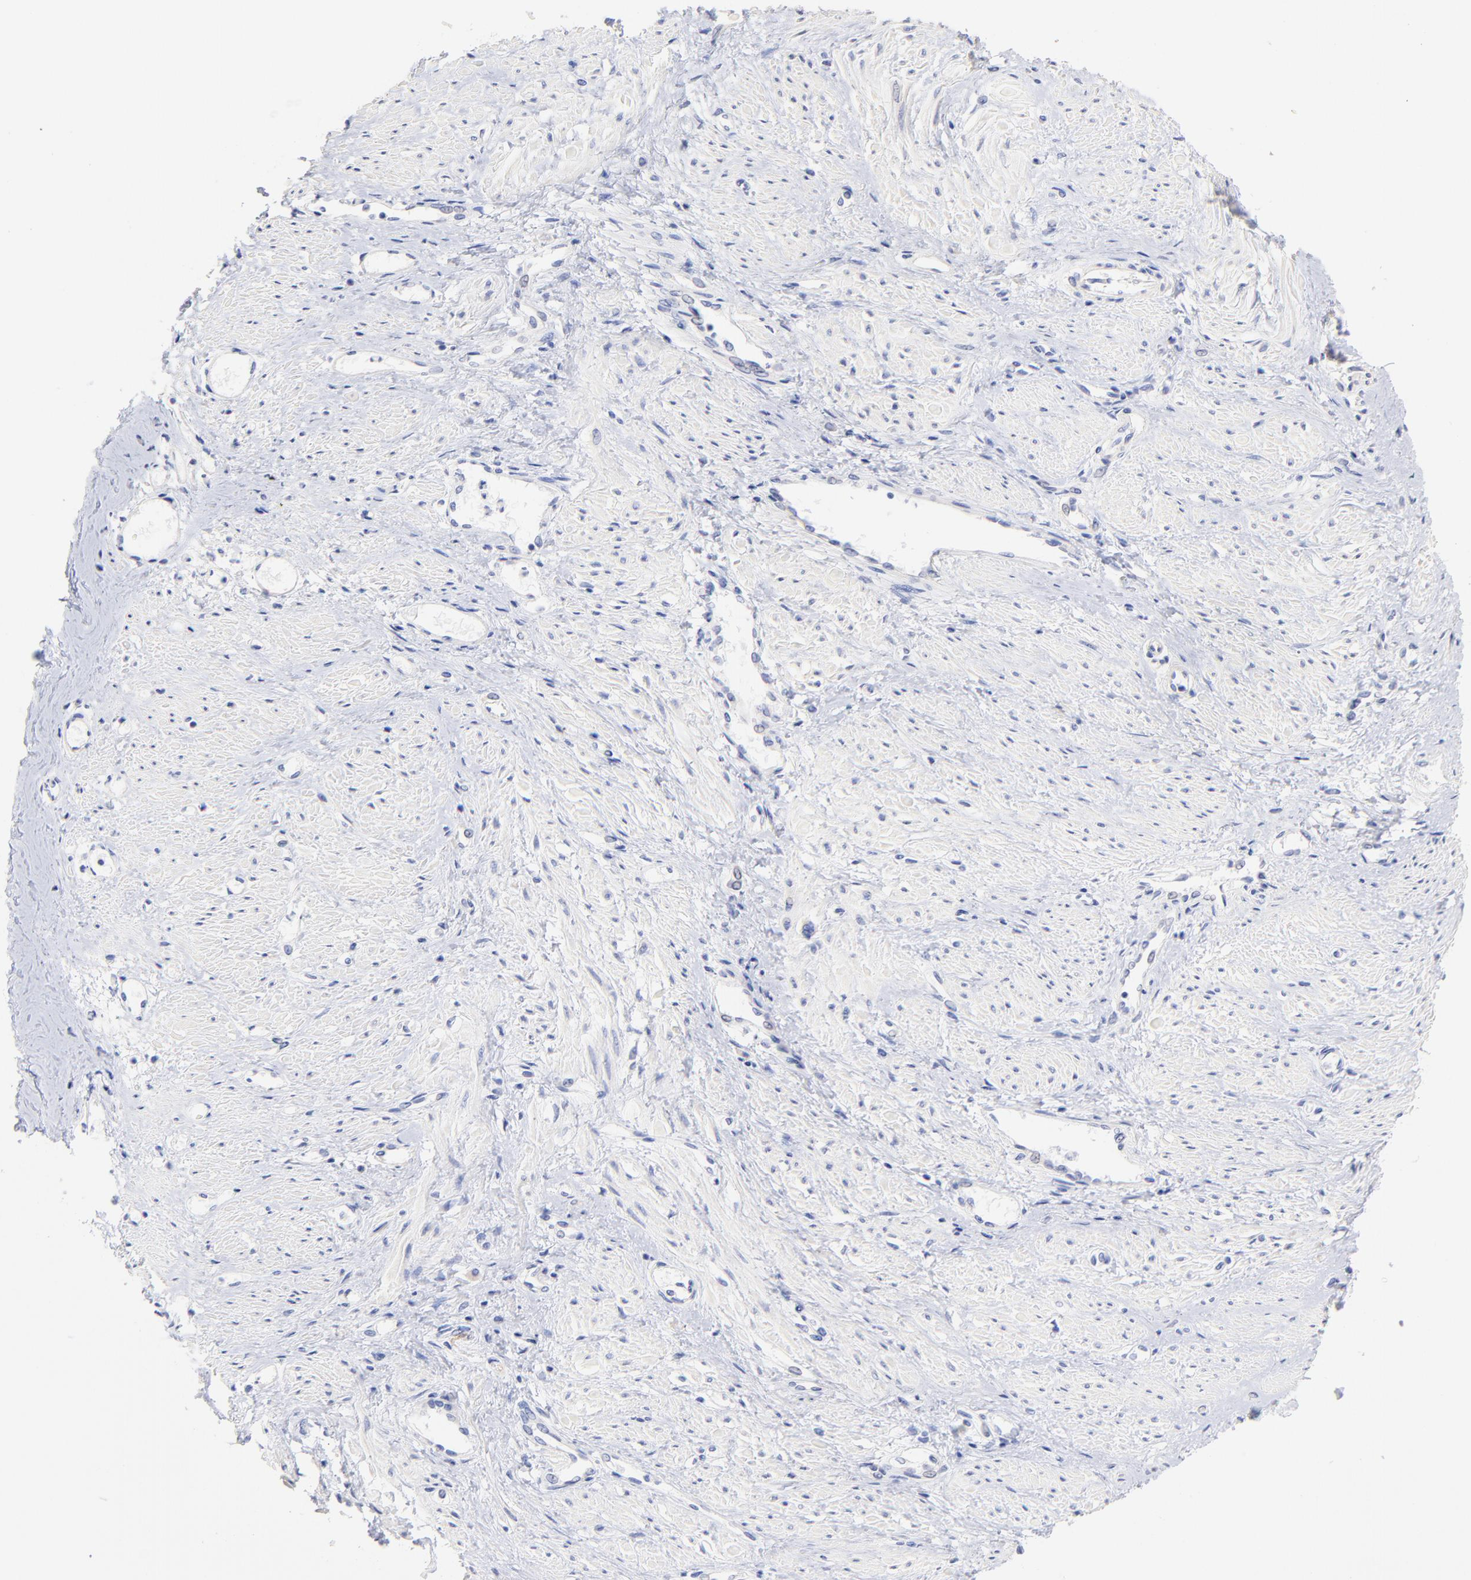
{"staining": {"intensity": "negative", "quantity": "none", "location": "none"}, "tissue": "smooth muscle", "cell_type": "Smooth muscle cells", "image_type": "normal", "snomed": [{"axis": "morphology", "description": "Normal tissue, NOS"}, {"axis": "topography", "description": "Smooth muscle"}, {"axis": "topography", "description": "Uterus"}], "caption": "Benign smooth muscle was stained to show a protein in brown. There is no significant staining in smooth muscle cells. The staining was performed using DAB (3,3'-diaminobenzidine) to visualize the protein expression in brown, while the nuclei were stained in blue with hematoxylin (Magnification: 20x).", "gene": "CFAP57", "patient": {"sex": "female", "age": 39}}